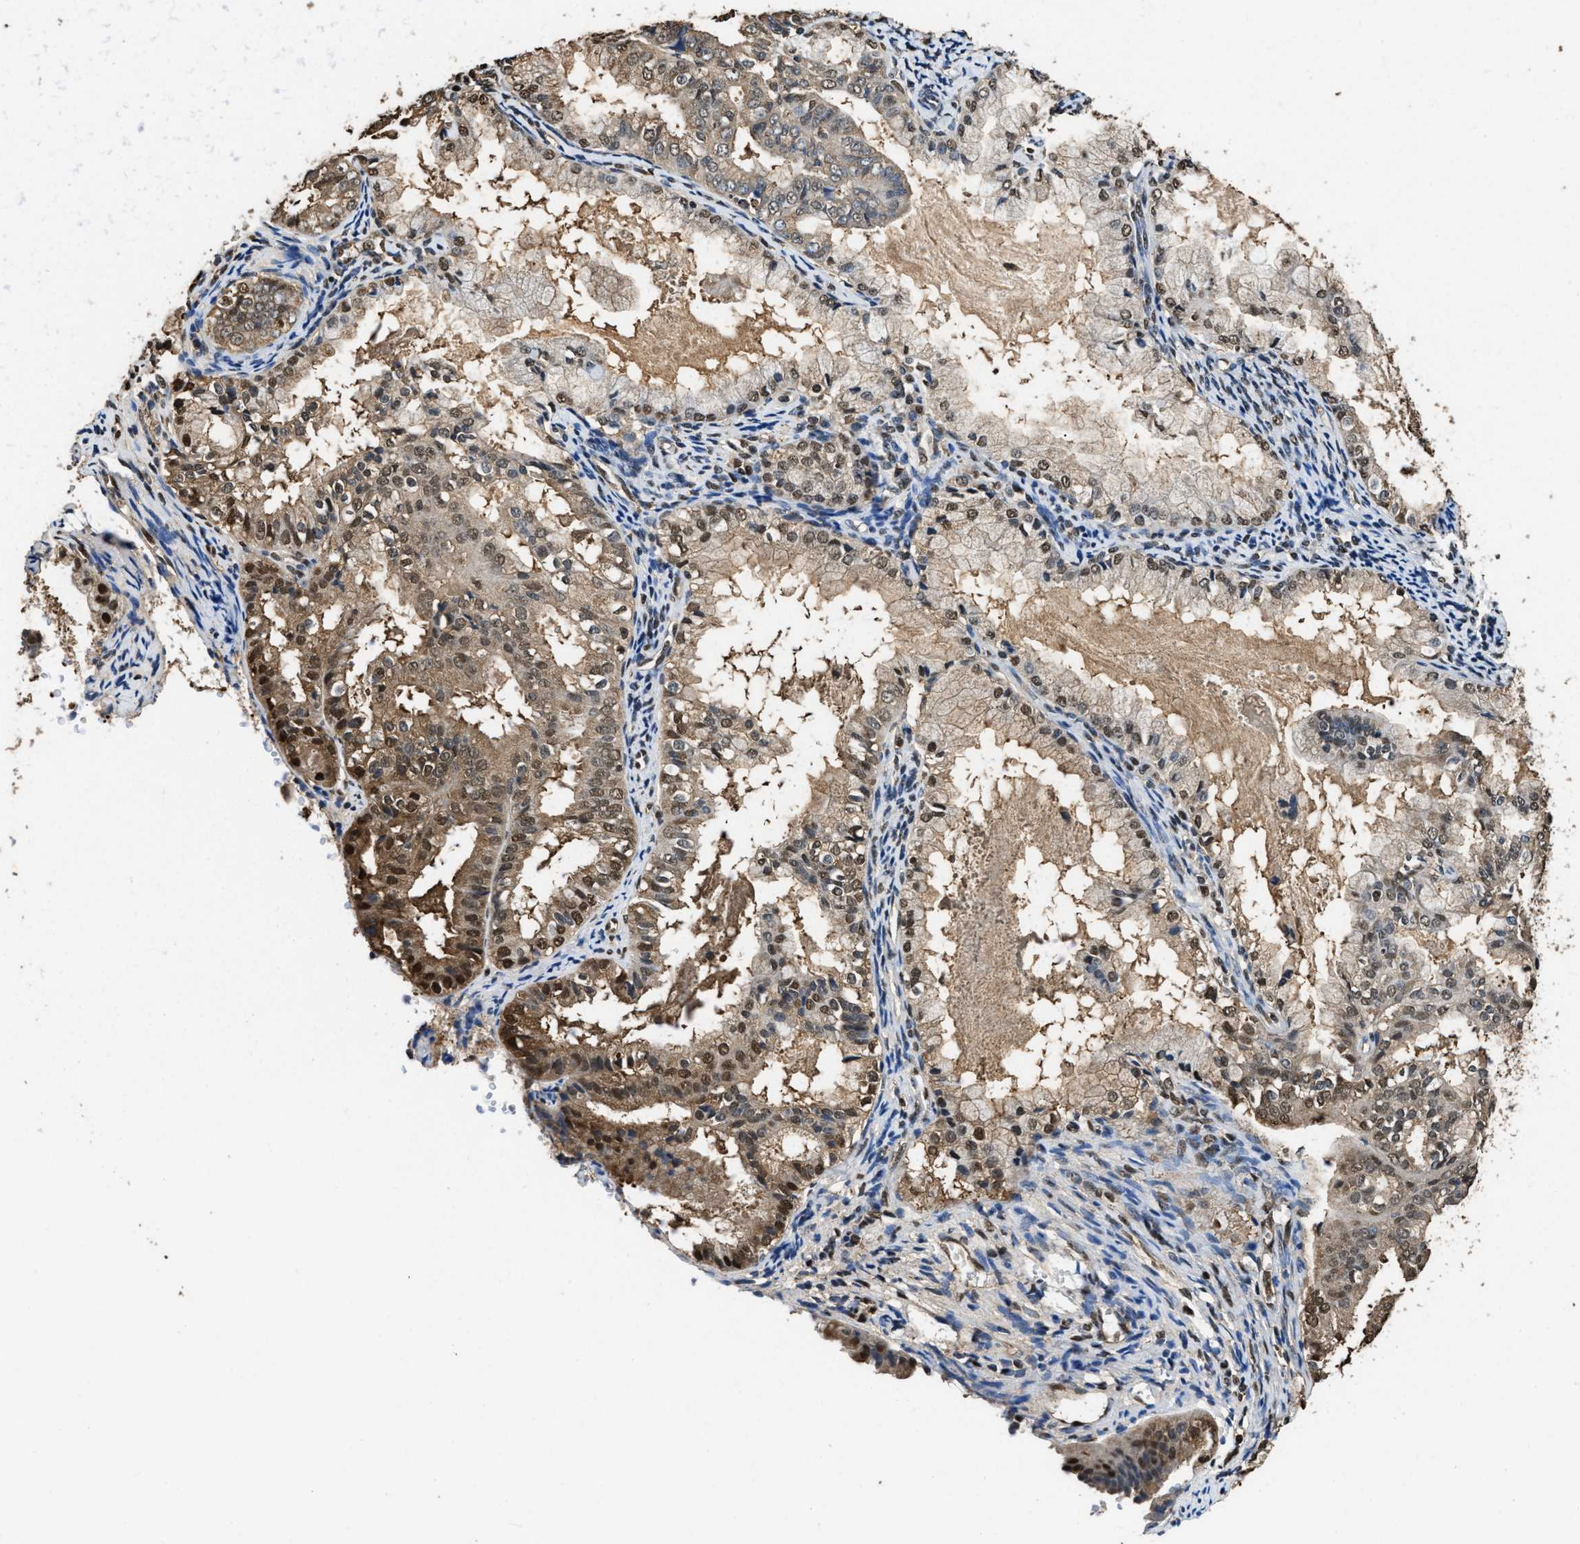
{"staining": {"intensity": "moderate", "quantity": ">75%", "location": "cytoplasmic/membranous,nuclear"}, "tissue": "endometrial cancer", "cell_type": "Tumor cells", "image_type": "cancer", "snomed": [{"axis": "morphology", "description": "Adenocarcinoma, NOS"}, {"axis": "topography", "description": "Endometrium"}], "caption": "Immunohistochemistry staining of endometrial adenocarcinoma, which shows medium levels of moderate cytoplasmic/membranous and nuclear positivity in approximately >75% of tumor cells indicating moderate cytoplasmic/membranous and nuclear protein staining. The staining was performed using DAB (brown) for protein detection and nuclei were counterstained in hematoxylin (blue).", "gene": "GAPDH", "patient": {"sex": "female", "age": 63}}